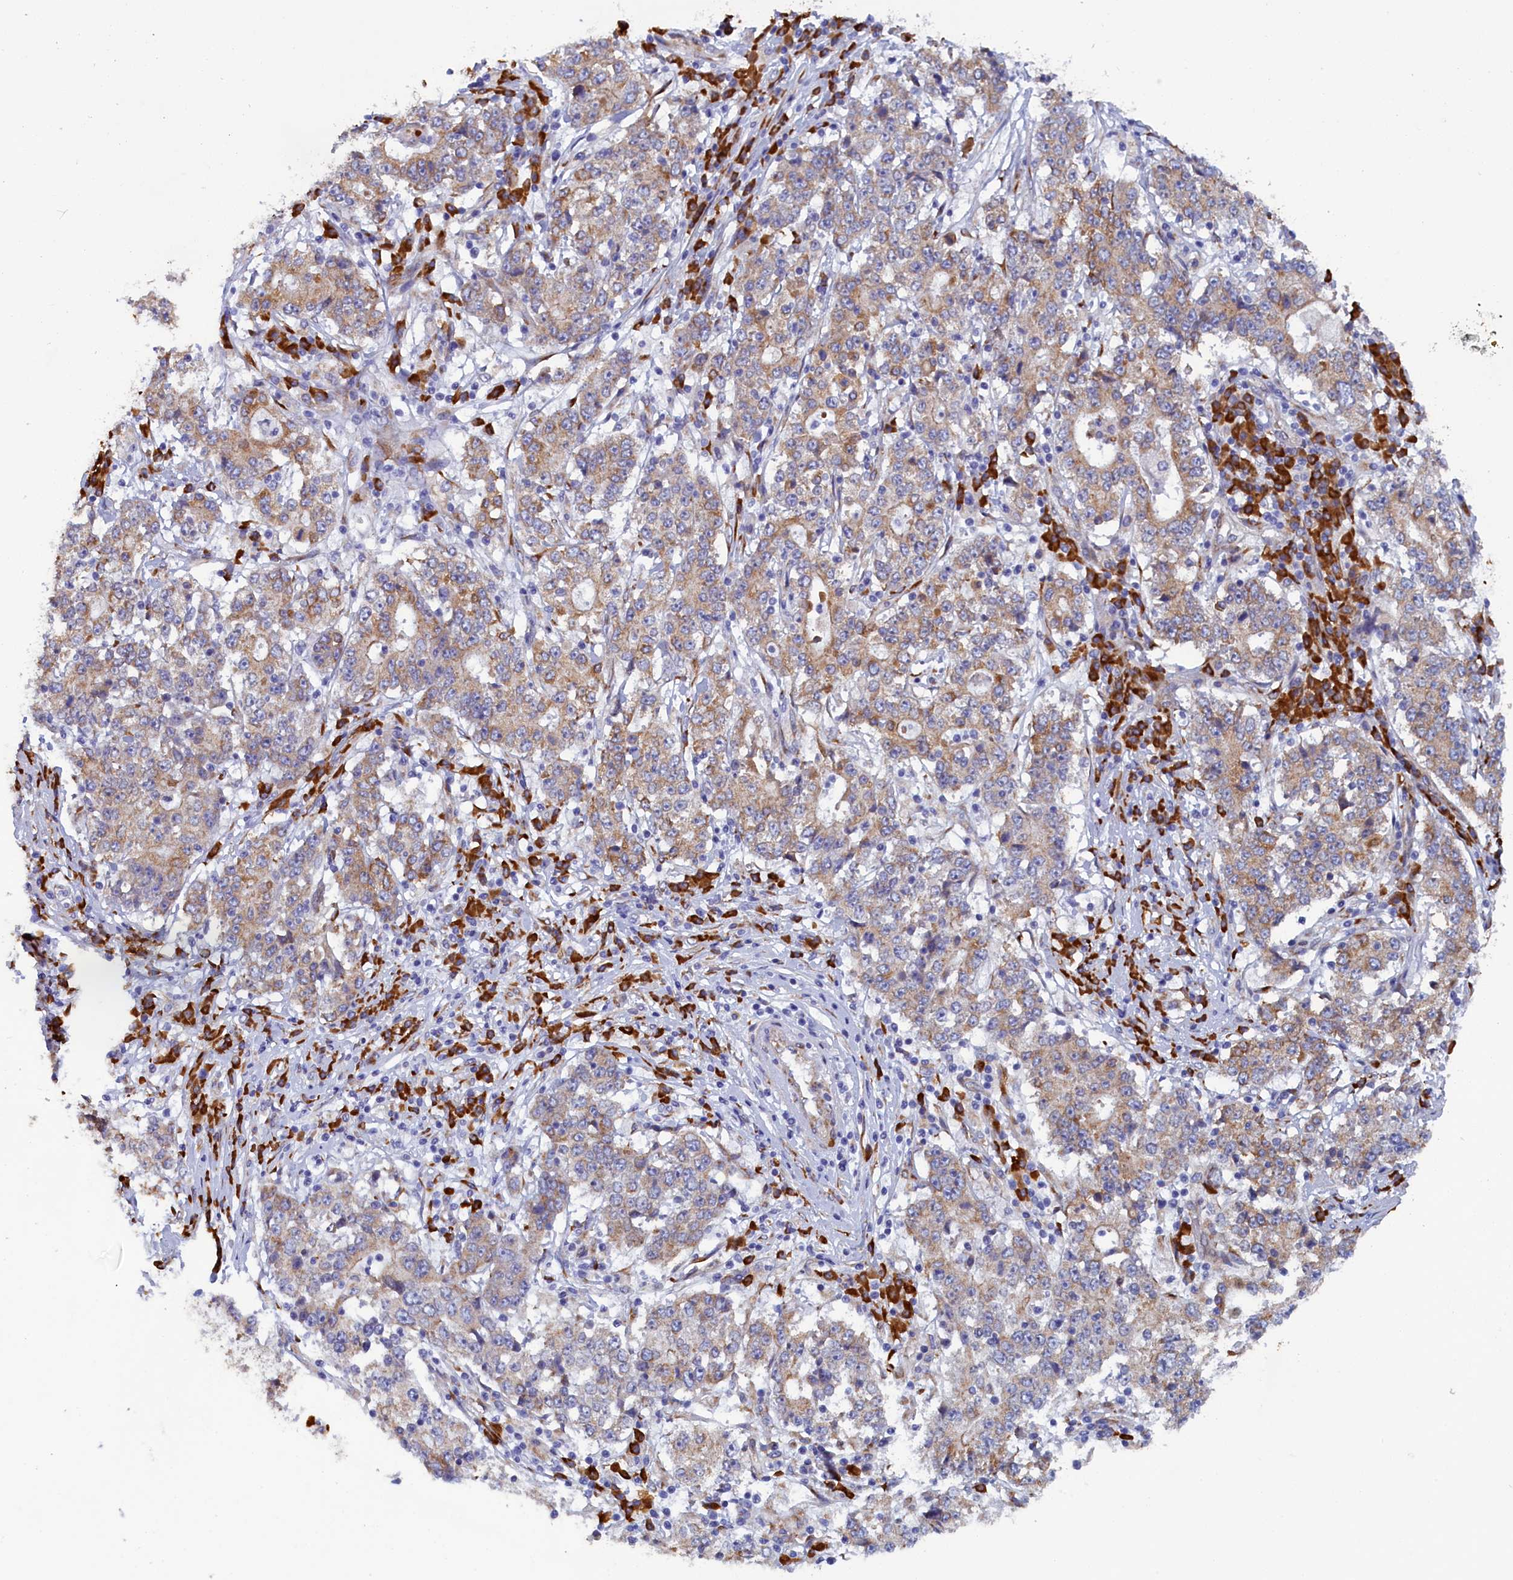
{"staining": {"intensity": "moderate", "quantity": "25%-75%", "location": "cytoplasmic/membranous"}, "tissue": "stomach cancer", "cell_type": "Tumor cells", "image_type": "cancer", "snomed": [{"axis": "morphology", "description": "Adenocarcinoma, NOS"}, {"axis": "topography", "description": "Stomach"}], "caption": "IHC (DAB (3,3'-diaminobenzidine)) staining of stomach adenocarcinoma reveals moderate cytoplasmic/membranous protein expression in about 25%-75% of tumor cells.", "gene": "CCDC68", "patient": {"sex": "male", "age": 59}}